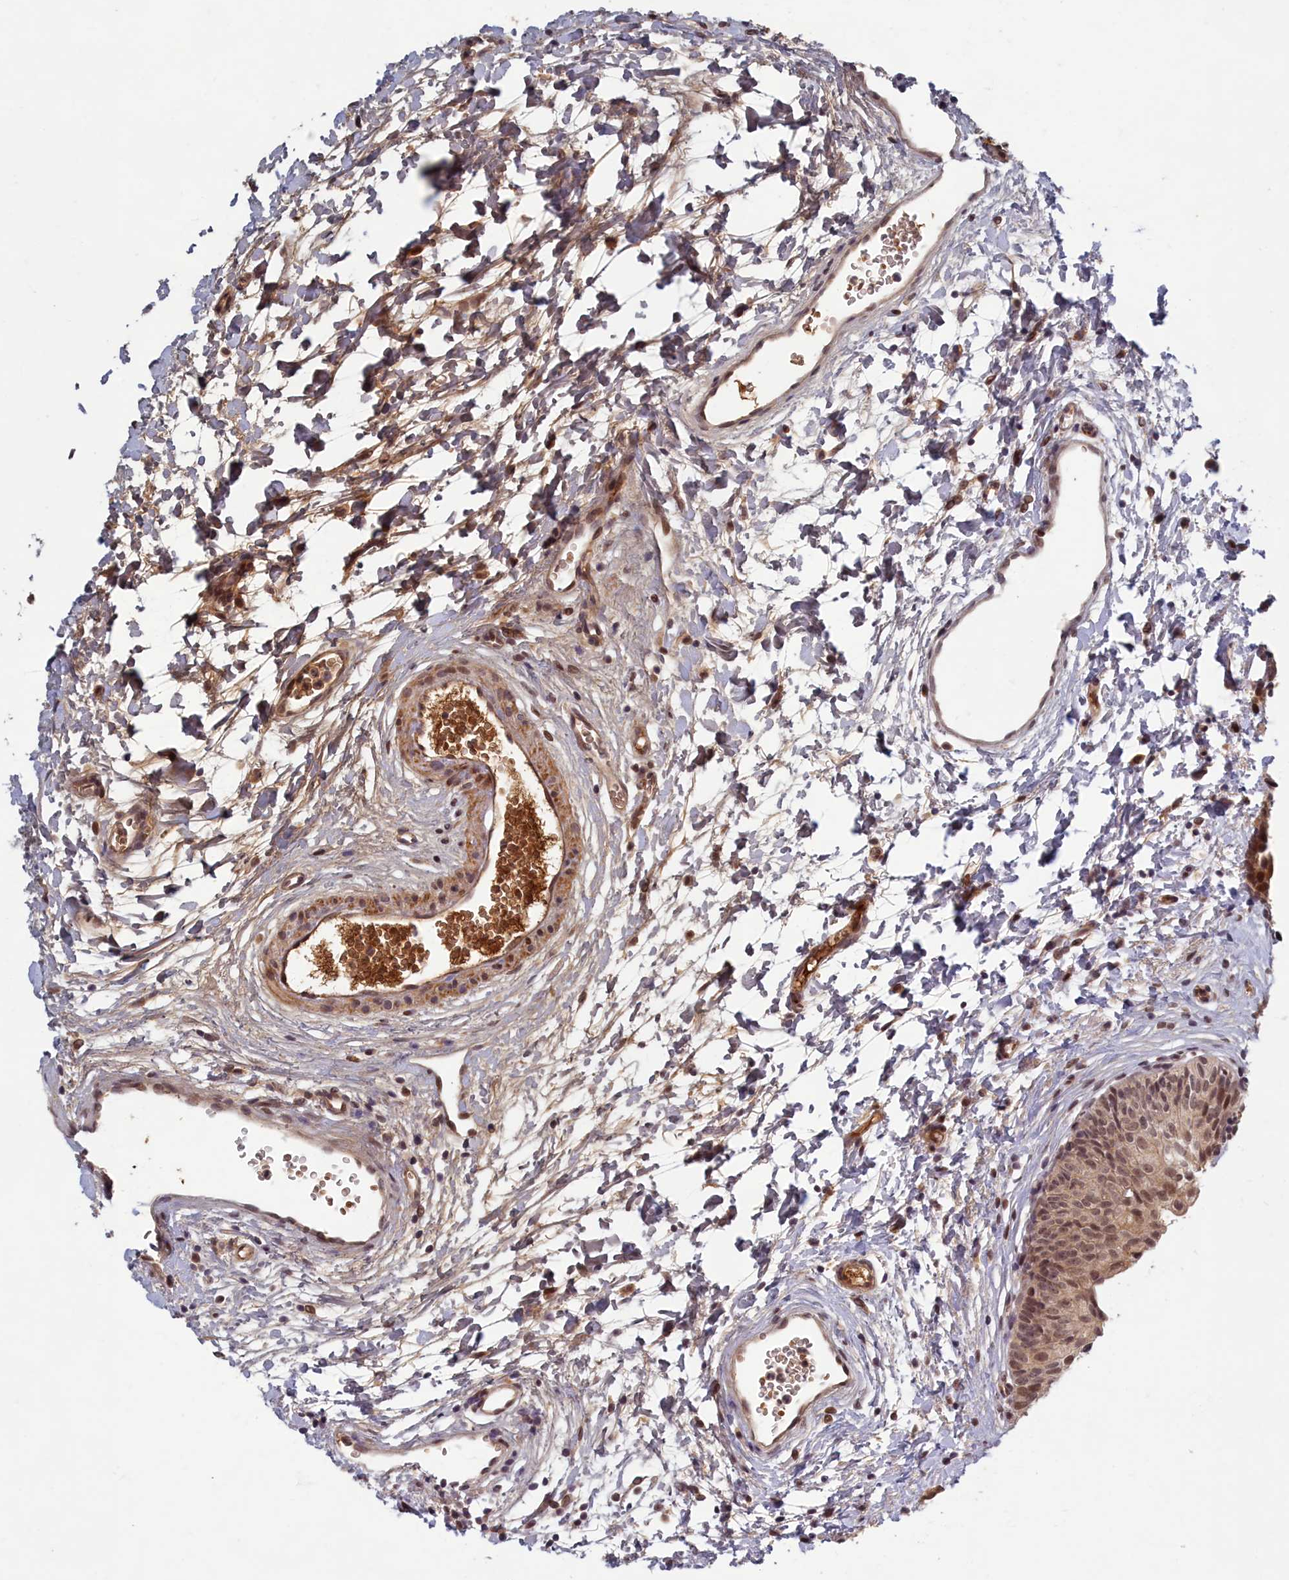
{"staining": {"intensity": "moderate", "quantity": ">75%", "location": "cytoplasmic/membranous,nuclear"}, "tissue": "urinary bladder", "cell_type": "Urothelial cells", "image_type": "normal", "snomed": [{"axis": "morphology", "description": "Normal tissue, NOS"}, {"axis": "topography", "description": "Urinary bladder"}], "caption": "Immunohistochemistry image of benign human urinary bladder stained for a protein (brown), which displays medium levels of moderate cytoplasmic/membranous,nuclear positivity in about >75% of urothelial cells.", "gene": "EARS2", "patient": {"sex": "male", "age": 51}}